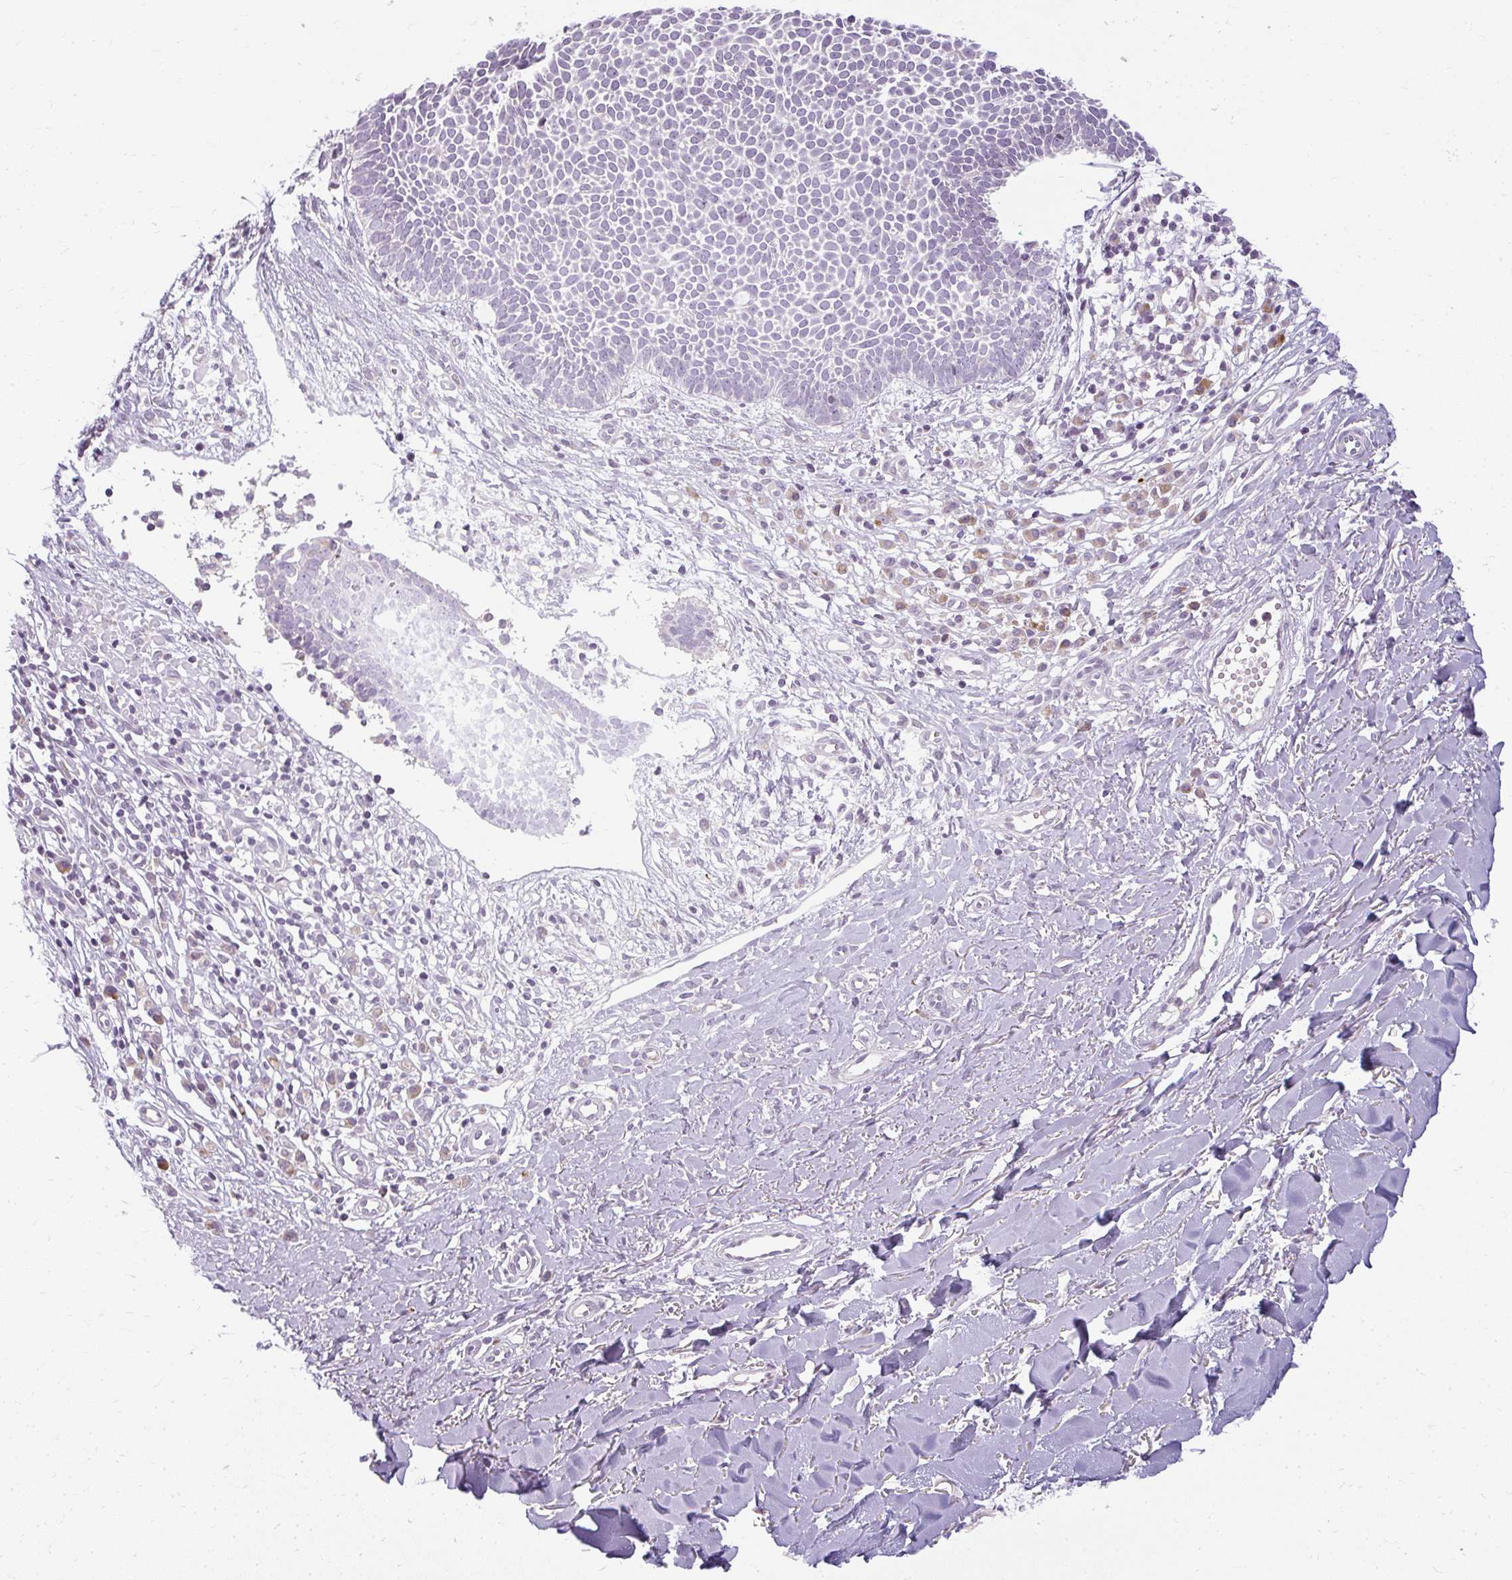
{"staining": {"intensity": "negative", "quantity": "none", "location": "none"}, "tissue": "skin cancer", "cell_type": "Tumor cells", "image_type": "cancer", "snomed": [{"axis": "morphology", "description": "Basal cell carcinoma"}, {"axis": "topography", "description": "Skin"}], "caption": "Immunohistochemical staining of human basal cell carcinoma (skin) demonstrates no significant positivity in tumor cells. (Stains: DAB immunohistochemistry (IHC) with hematoxylin counter stain, Microscopy: brightfield microscopy at high magnification).", "gene": "ZFYVE26", "patient": {"sex": "male", "age": 49}}